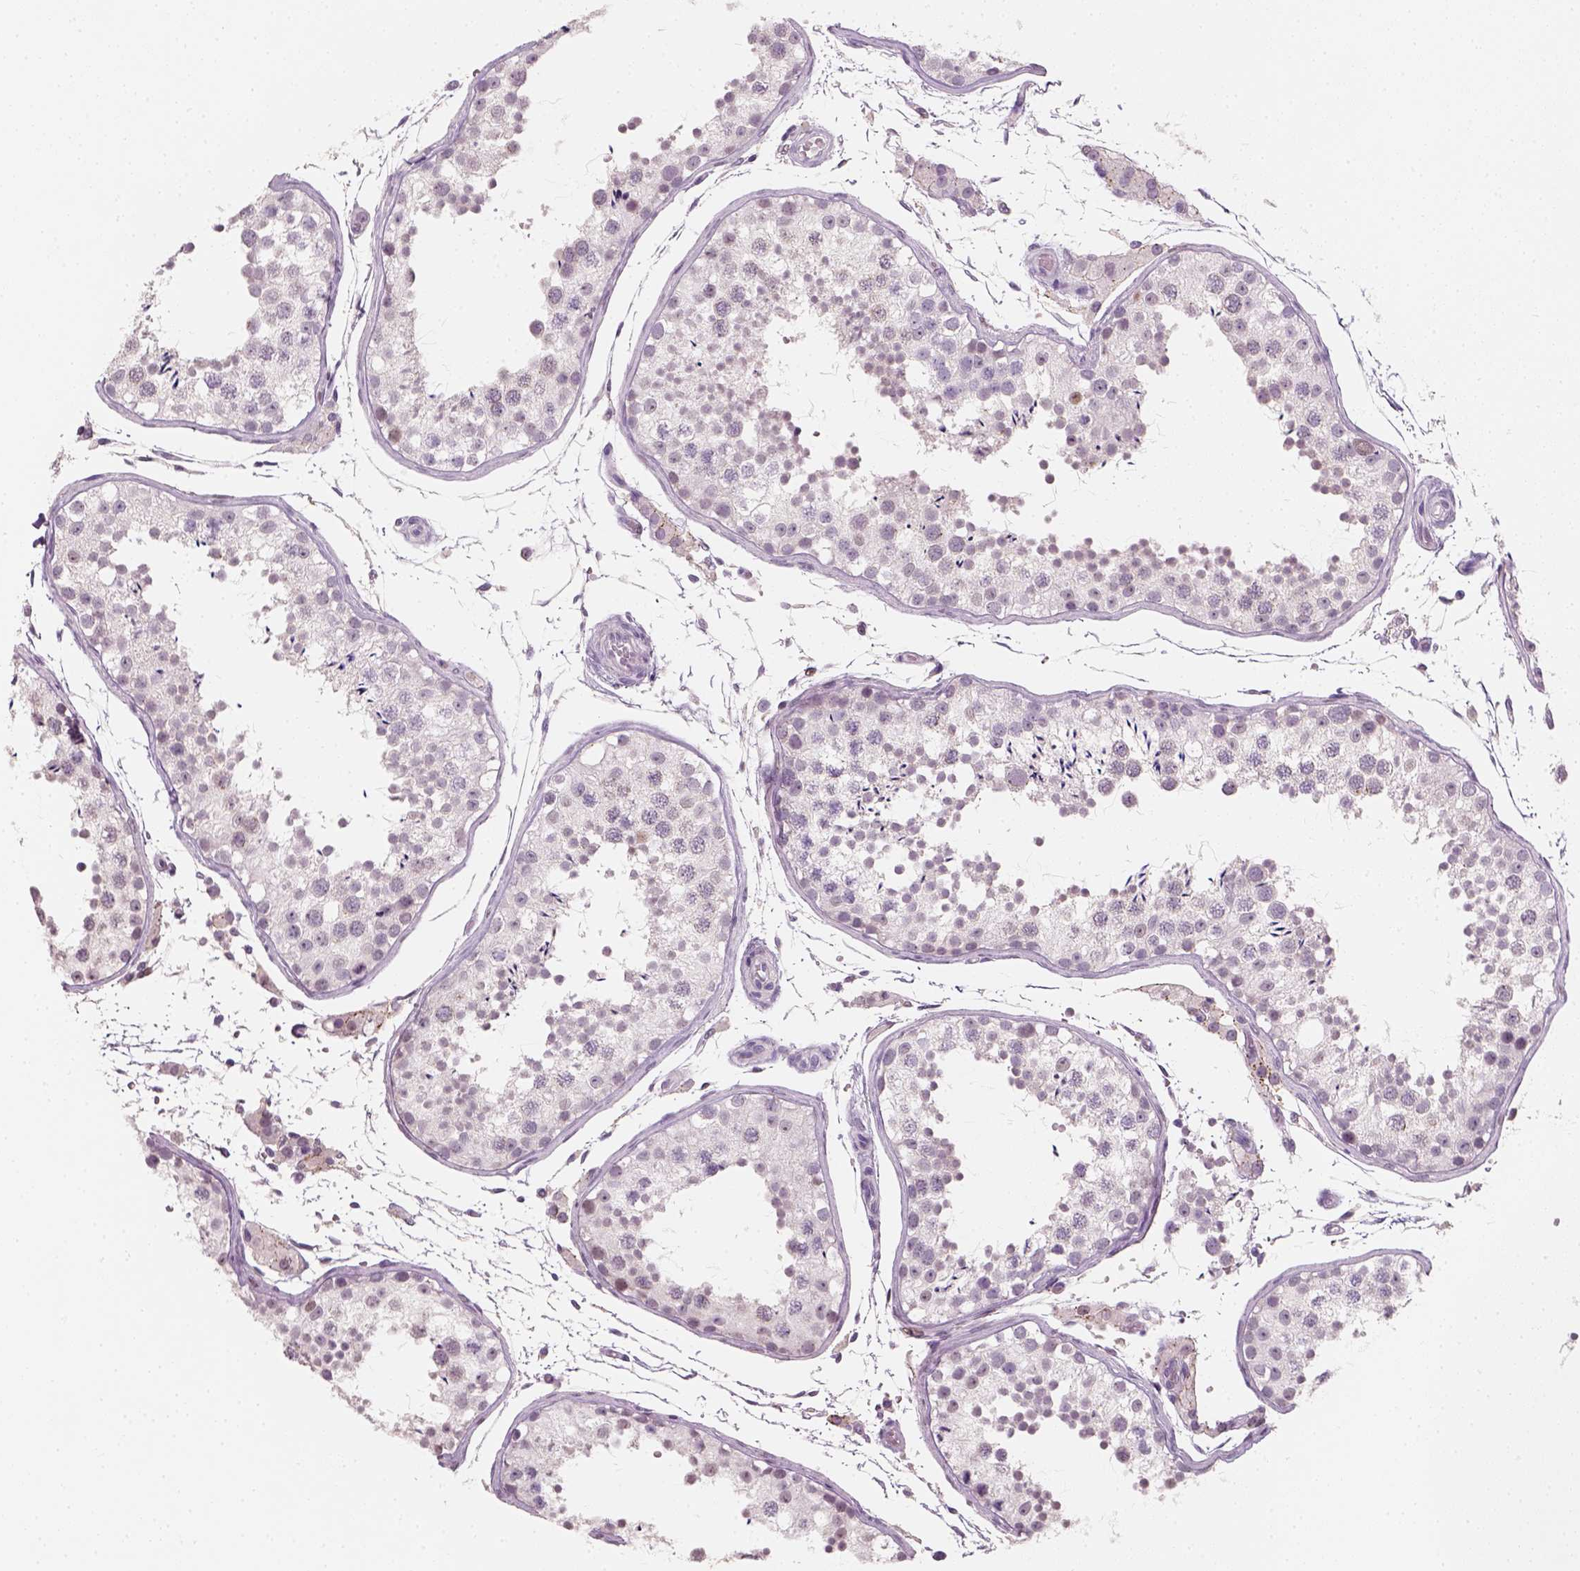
{"staining": {"intensity": "negative", "quantity": "none", "location": "none"}, "tissue": "testis", "cell_type": "Cells in seminiferous ducts", "image_type": "normal", "snomed": [{"axis": "morphology", "description": "Normal tissue, NOS"}, {"axis": "topography", "description": "Testis"}], "caption": "Photomicrograph shows no protein expression in cells in seminiferous ducts of unremarkable testis.", "gene": "TP53", "patient": {"sex": "male", "age": 29}}